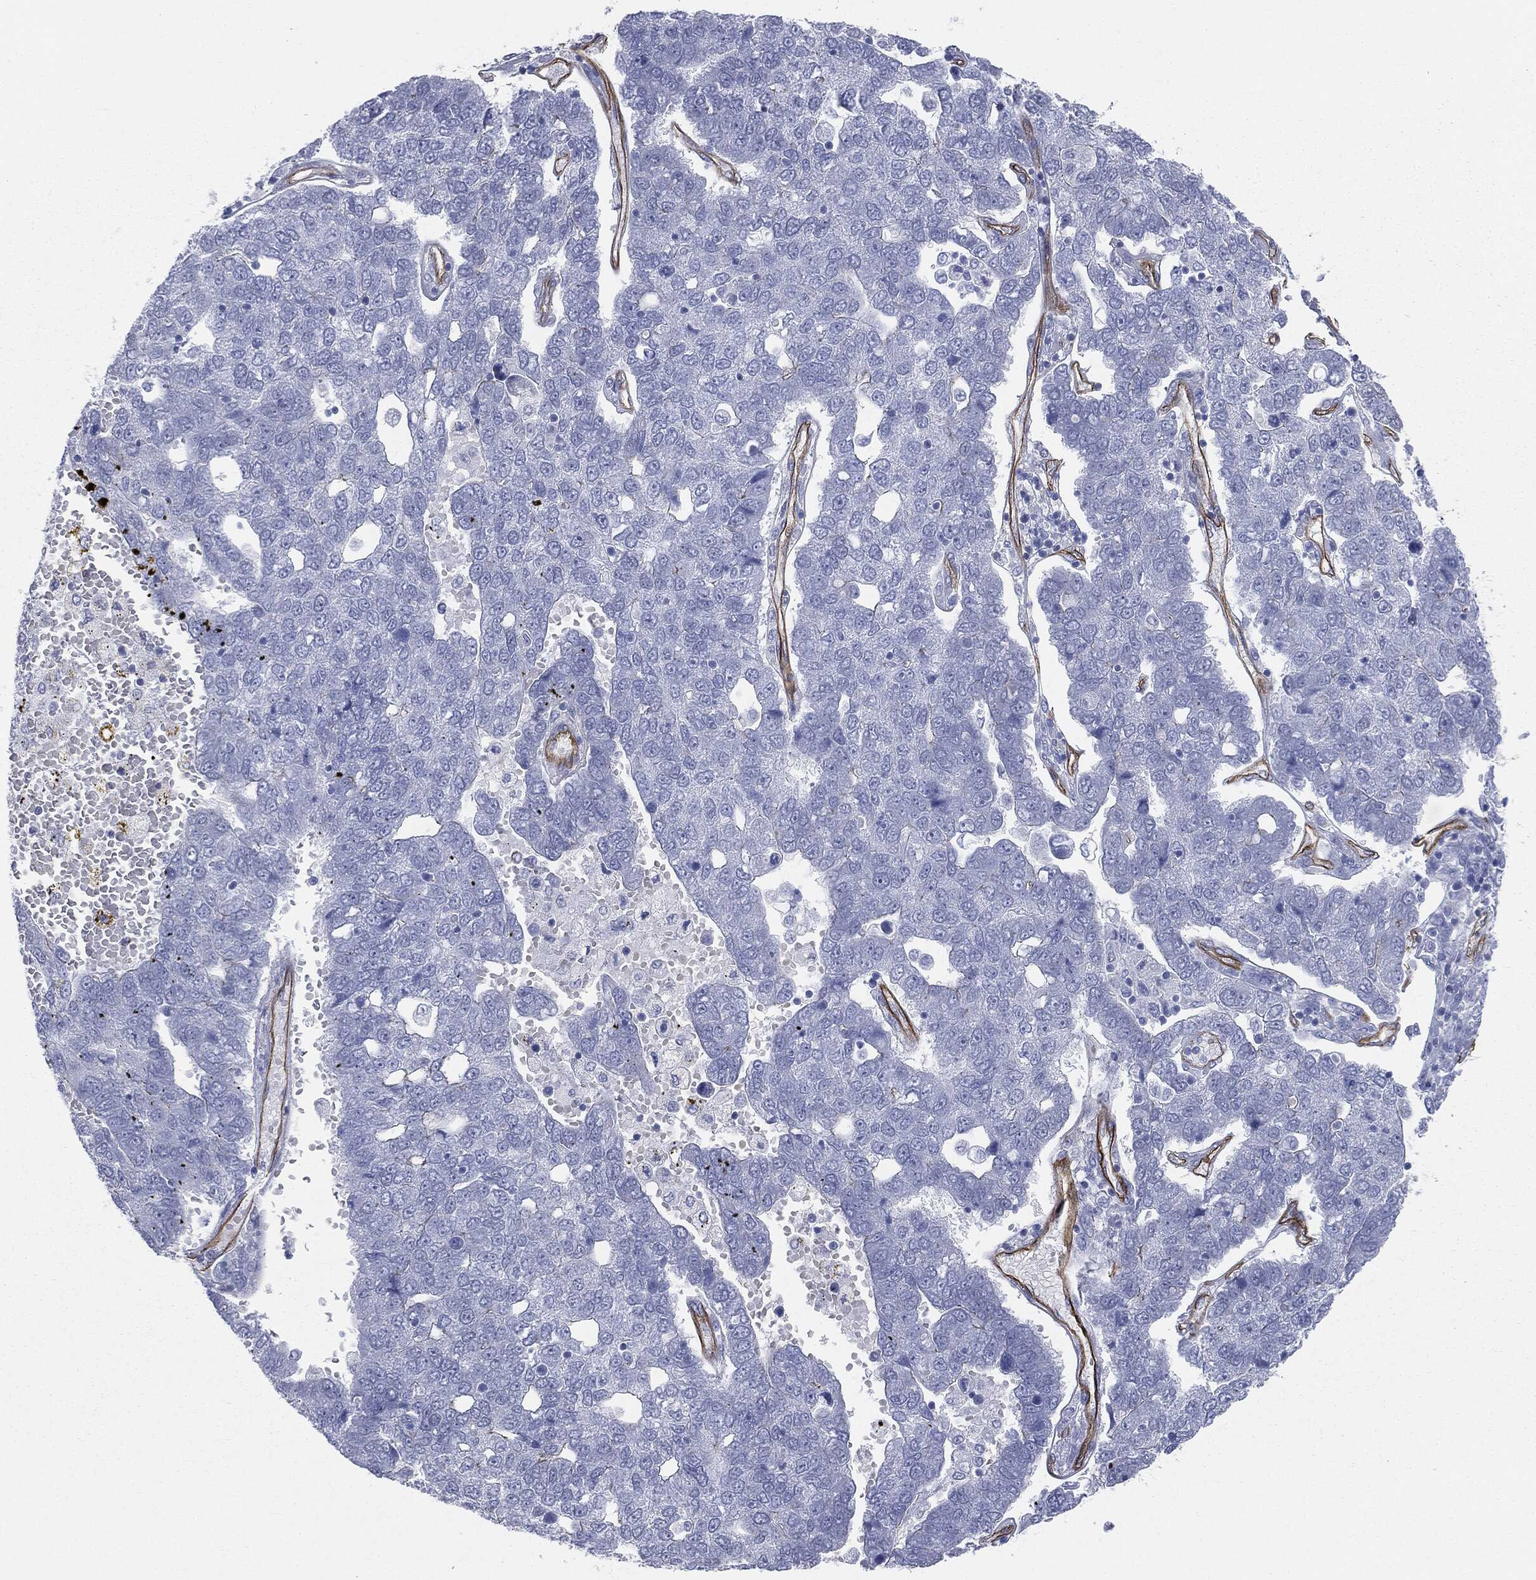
{"staining": {"intensity": "negative", "quantity": "none", "location": "none"}, "tissue": "pancreatic cancer", "cell_type": "Tumor cells", "image_type": "cancer", "snomed": [{"axis": "morphology", "description": "Adenocarcinoma, NOS"}, {"axis": "topography", "description": "Pancreas"}], "caption": "A histopathology image of human pancreatic cancer is negative for staining in tumor cells.", "gene": "MUC5AC", "patient": {"sex": "female", "age": 61}}